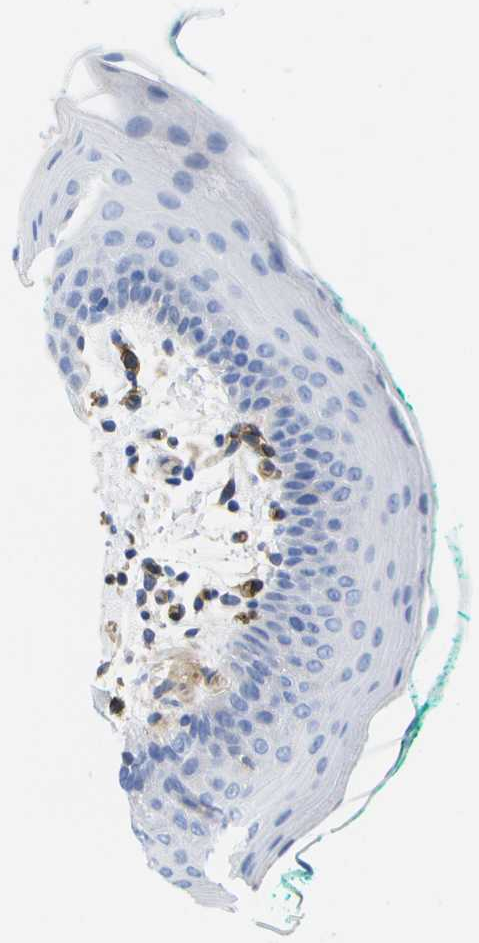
{"staining": {"intensity": "negative", "quantity": "none", "location": "none"}, "tissue": "oral mucosa", "cell_type": "Squamous epithelial cells", "image_type": "normal", "snomed": [{"axis": "morphology", "description": "Normal tissue, NOS"}, {"axis": "topography", "description": "Oral tissue"}], "caption": "This is a photomicrograph of immunohistochemistry staining of normal oral mucosa, which shows no expression in squamous epithelial cells.", "gene": "DYSF", "patient": {"sex": "male", "age": 58}}